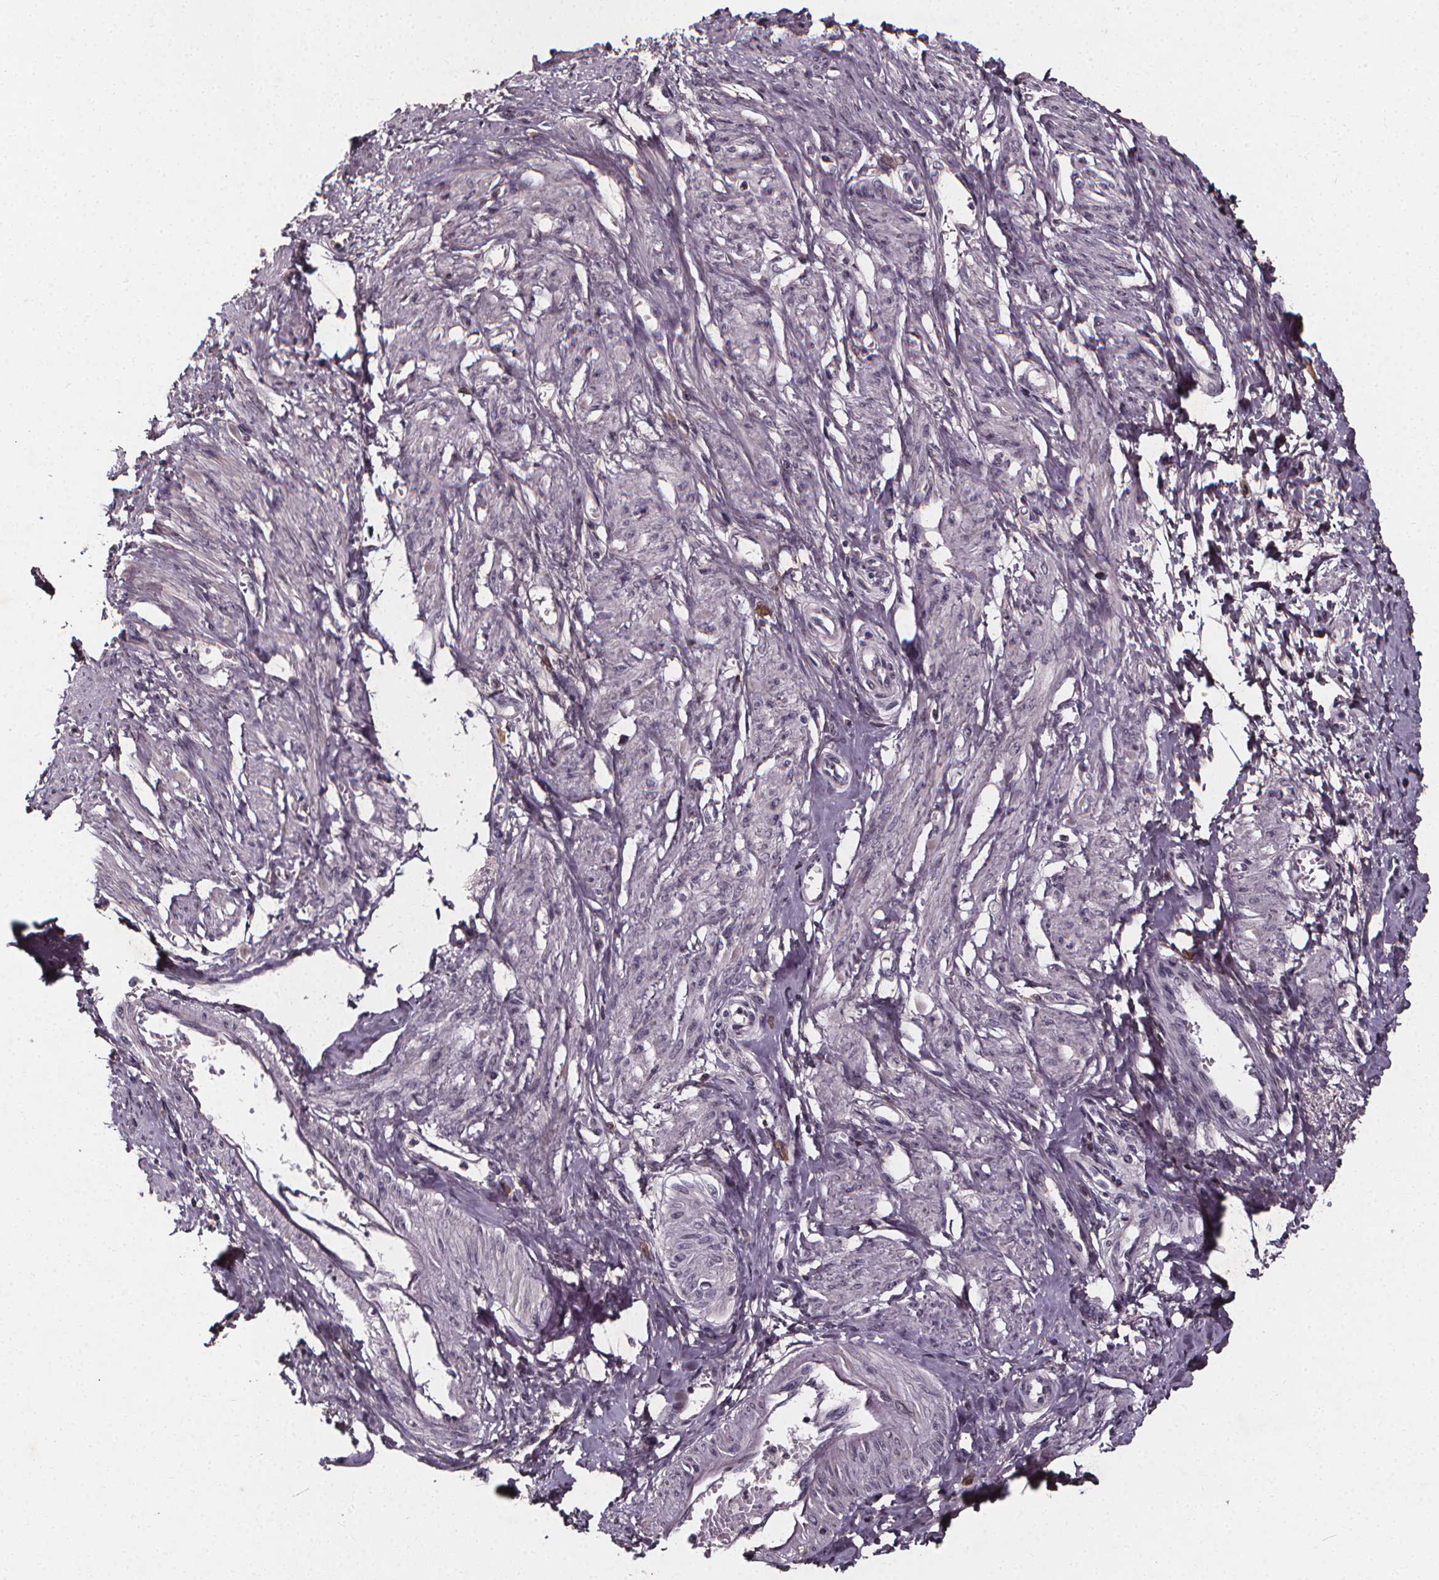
{"staining": {"intensity": "negative", "quantity": "none", "location": "none"}, "tissue": "smooth muscle", "cell_type": "Smooth muscle cells", "image_type": "normal", "snomed": [{"axis": "morphology", "description": "Normal tissue, NOS"}, {"axis": "topography", "description": "Smooth muscle"}, {"axis": "topography", "description": "Uterus"}], "caption": "DAB immunohistochemical staining of benign human smooth muscle reveals no significant positivity in smooth muscle cells. (DAB immunohistochemistry (IHC), high magnification).", "gene": "SPAG8", "patient": {"sex": "female", "age": 39}}